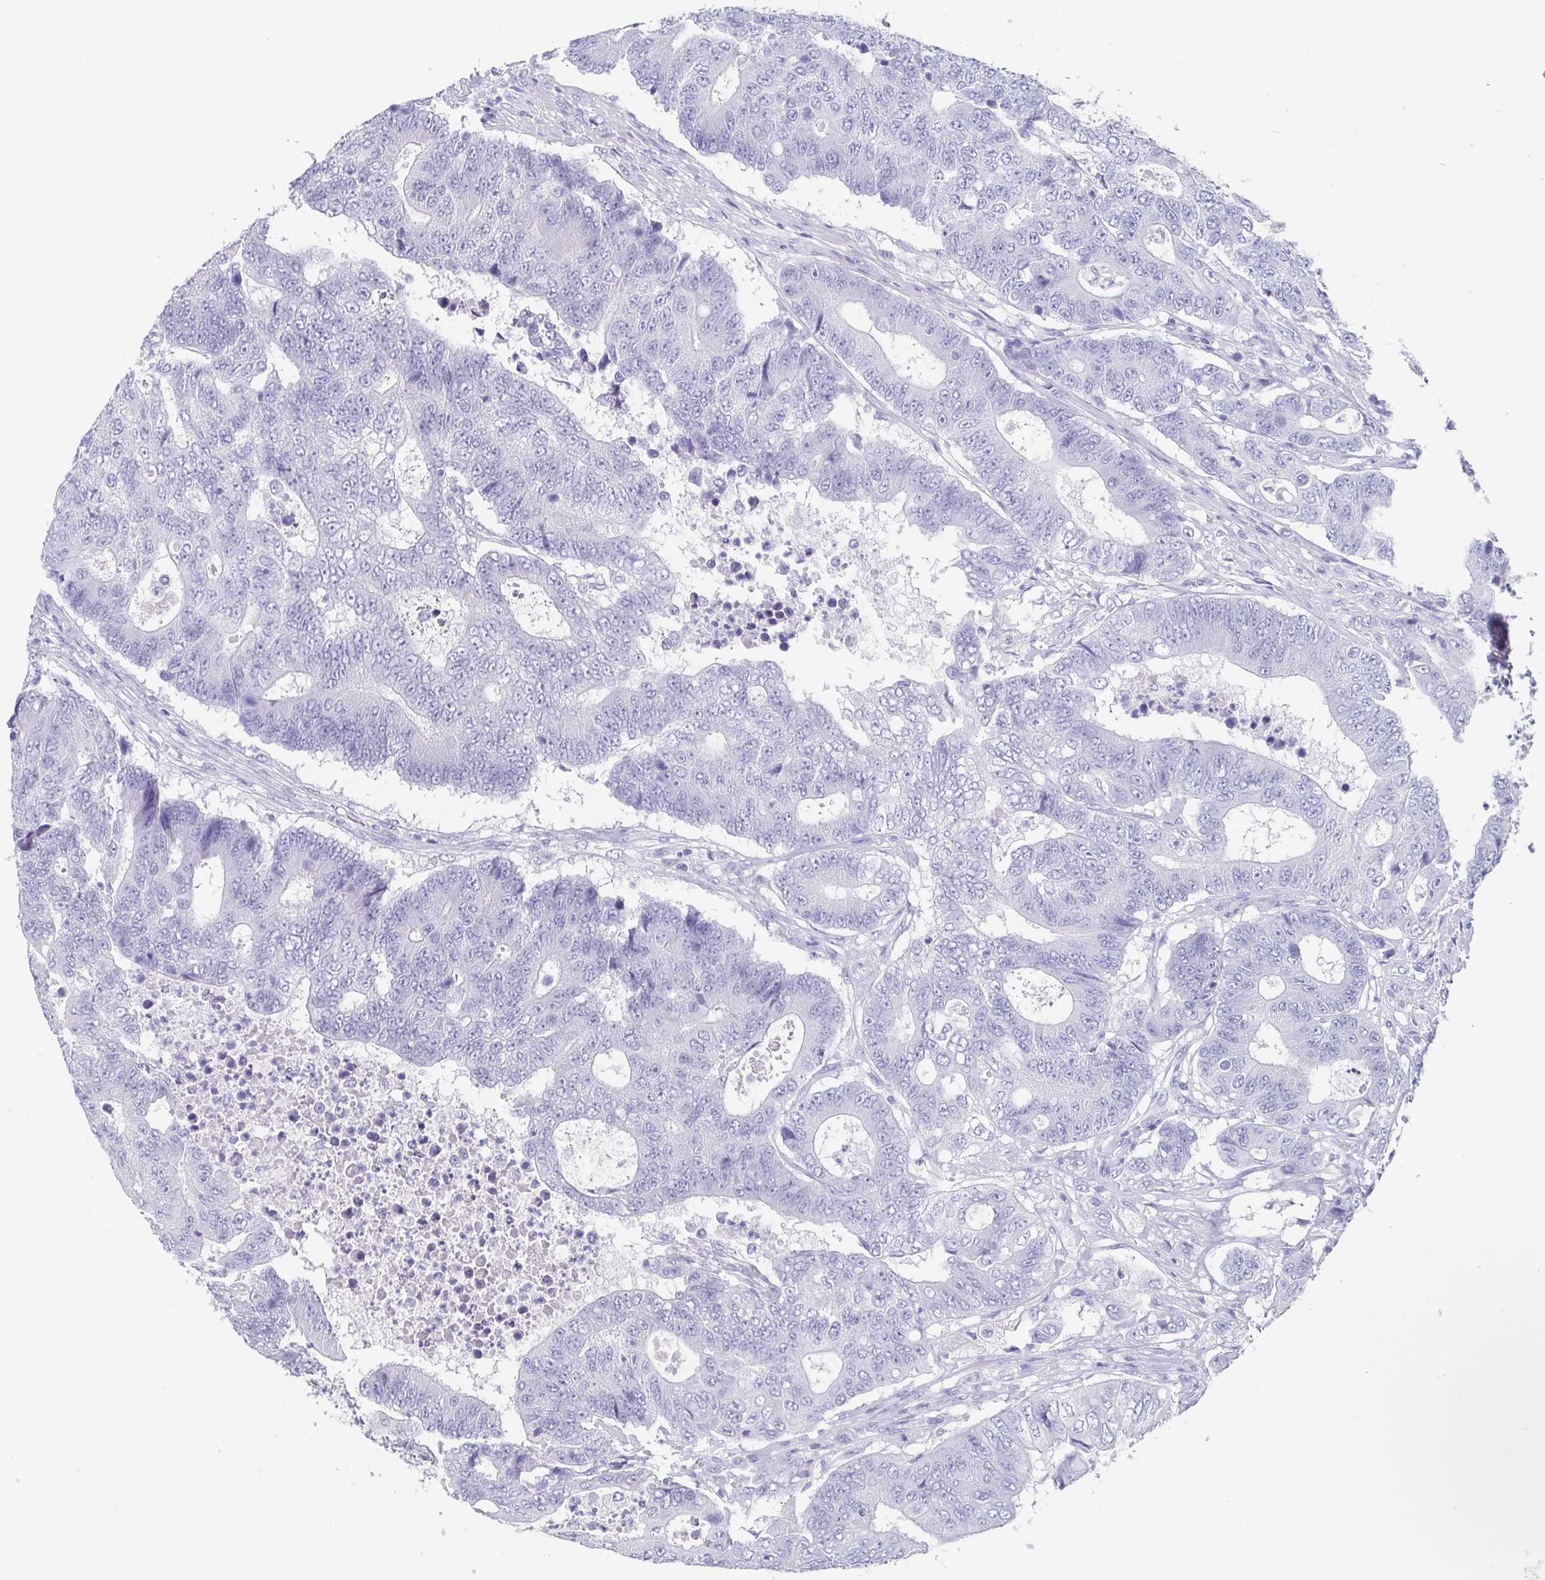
{"staining": {"intensity": "negative", "quantity": "none", "location": "none"}, "tissue": "colorectal cancer", "cell_type": "Tumor cells", "image_type": "cancer", "snomed": [{"axis": "morphology", "description": "Adenocarcinoma, NOS"}, {"axis": "topography", "description": "Colon"}], "caption": "An immunohistochemistry photomicrograph of colorectal adenocarcinoma is shown. There is no staining in tumor cells of colorectal adenocarcinoma.", "gene": "SCGN", "patient": {"sex": "female", "age": 48}}